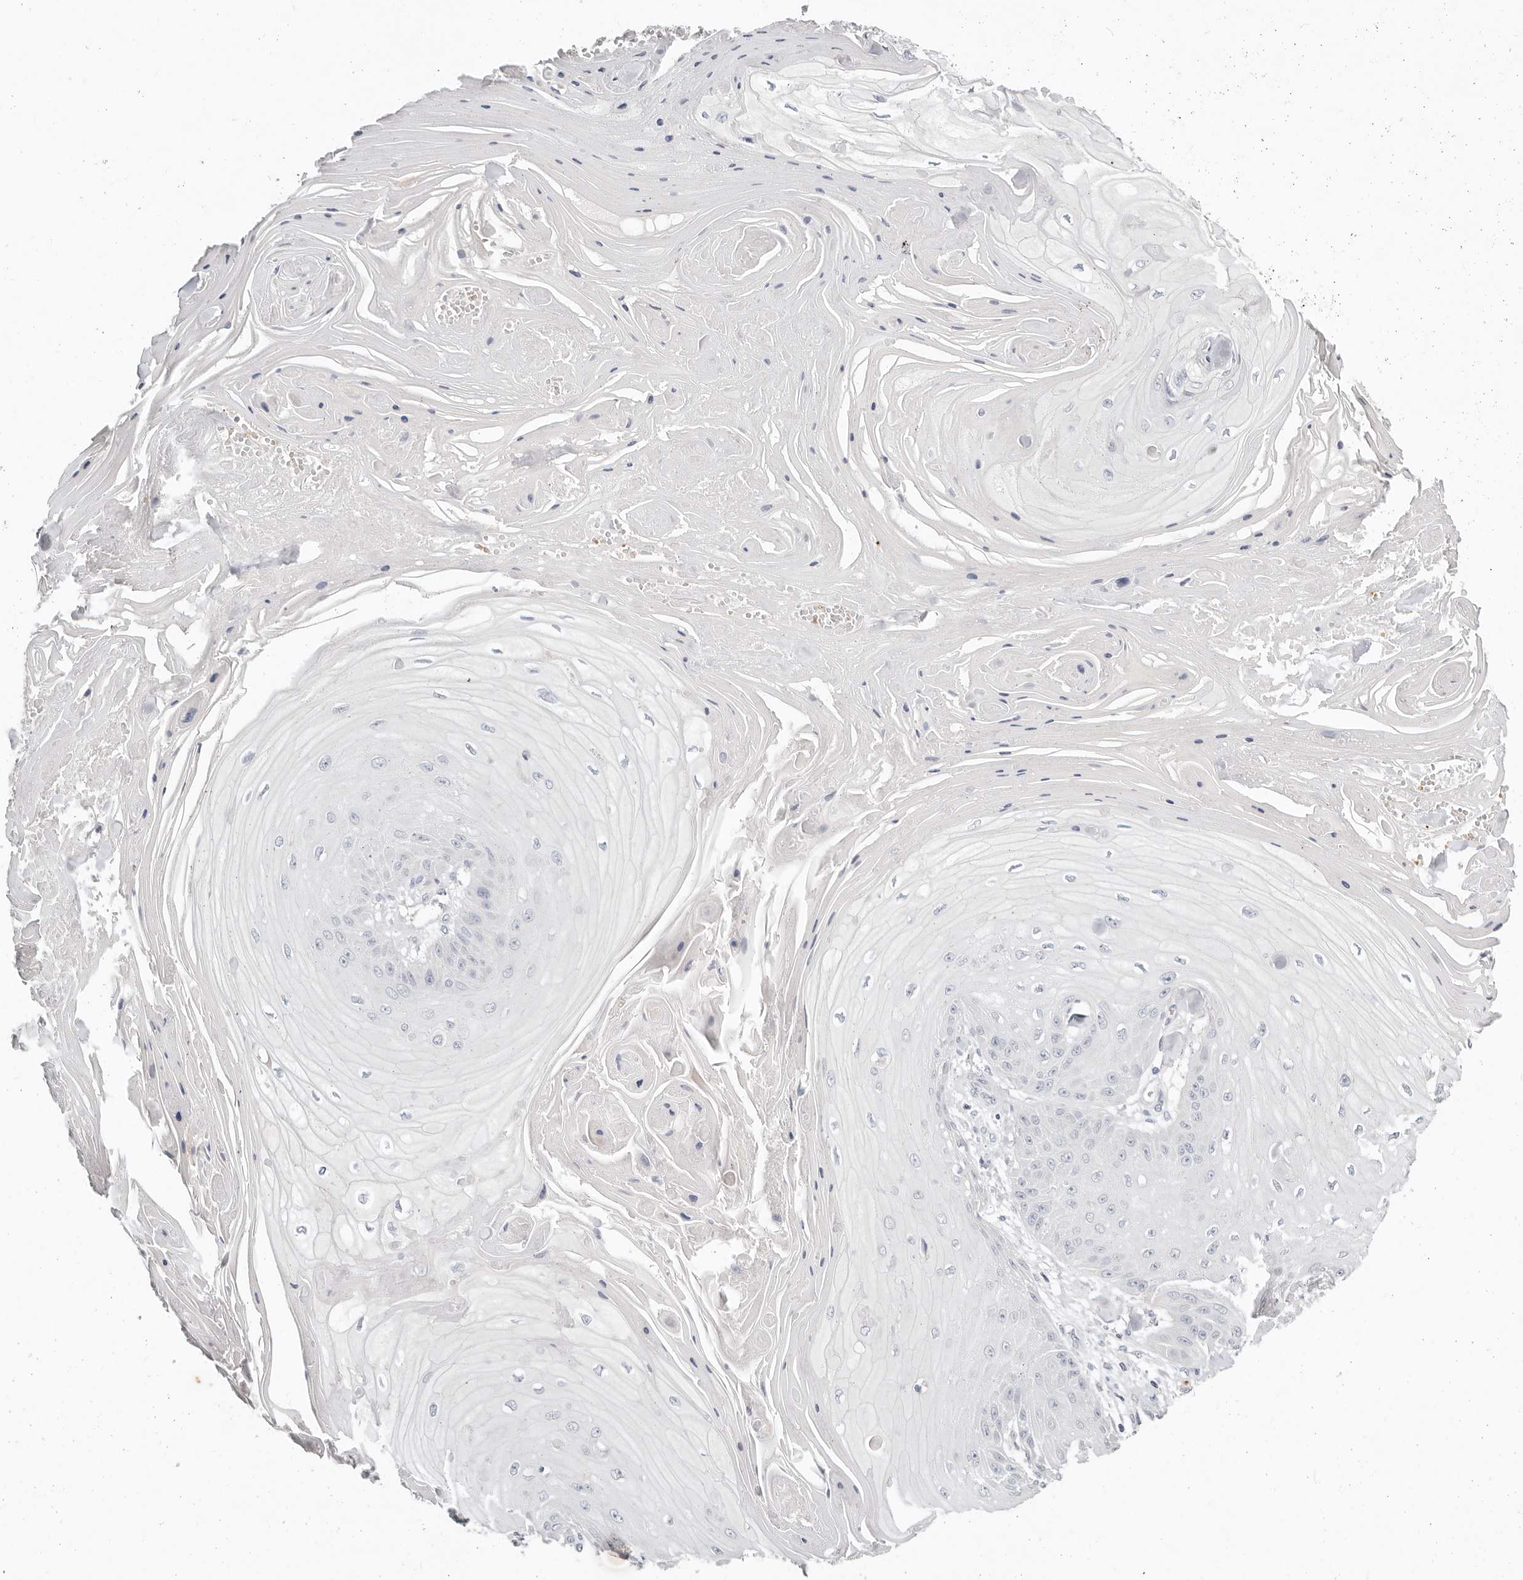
{"staining": {"intensity": "negative", "quantity": "none", "location": "none"}, "tissue": "skin cancer", "cell_type": "Tumor cells", "image_type": "cancer", "snomed": [{"axis": "morphology", "description": "Squamous cell carcinoma, NOS"}, {"axis": "topography", "description": "Skin"}], "caption": "The photomicrograph displays no staining of tumor cells in skin squamous cell carcinoma.", "gene": "TMEM63B", "patient": {"sex": "male", "age": 74}}